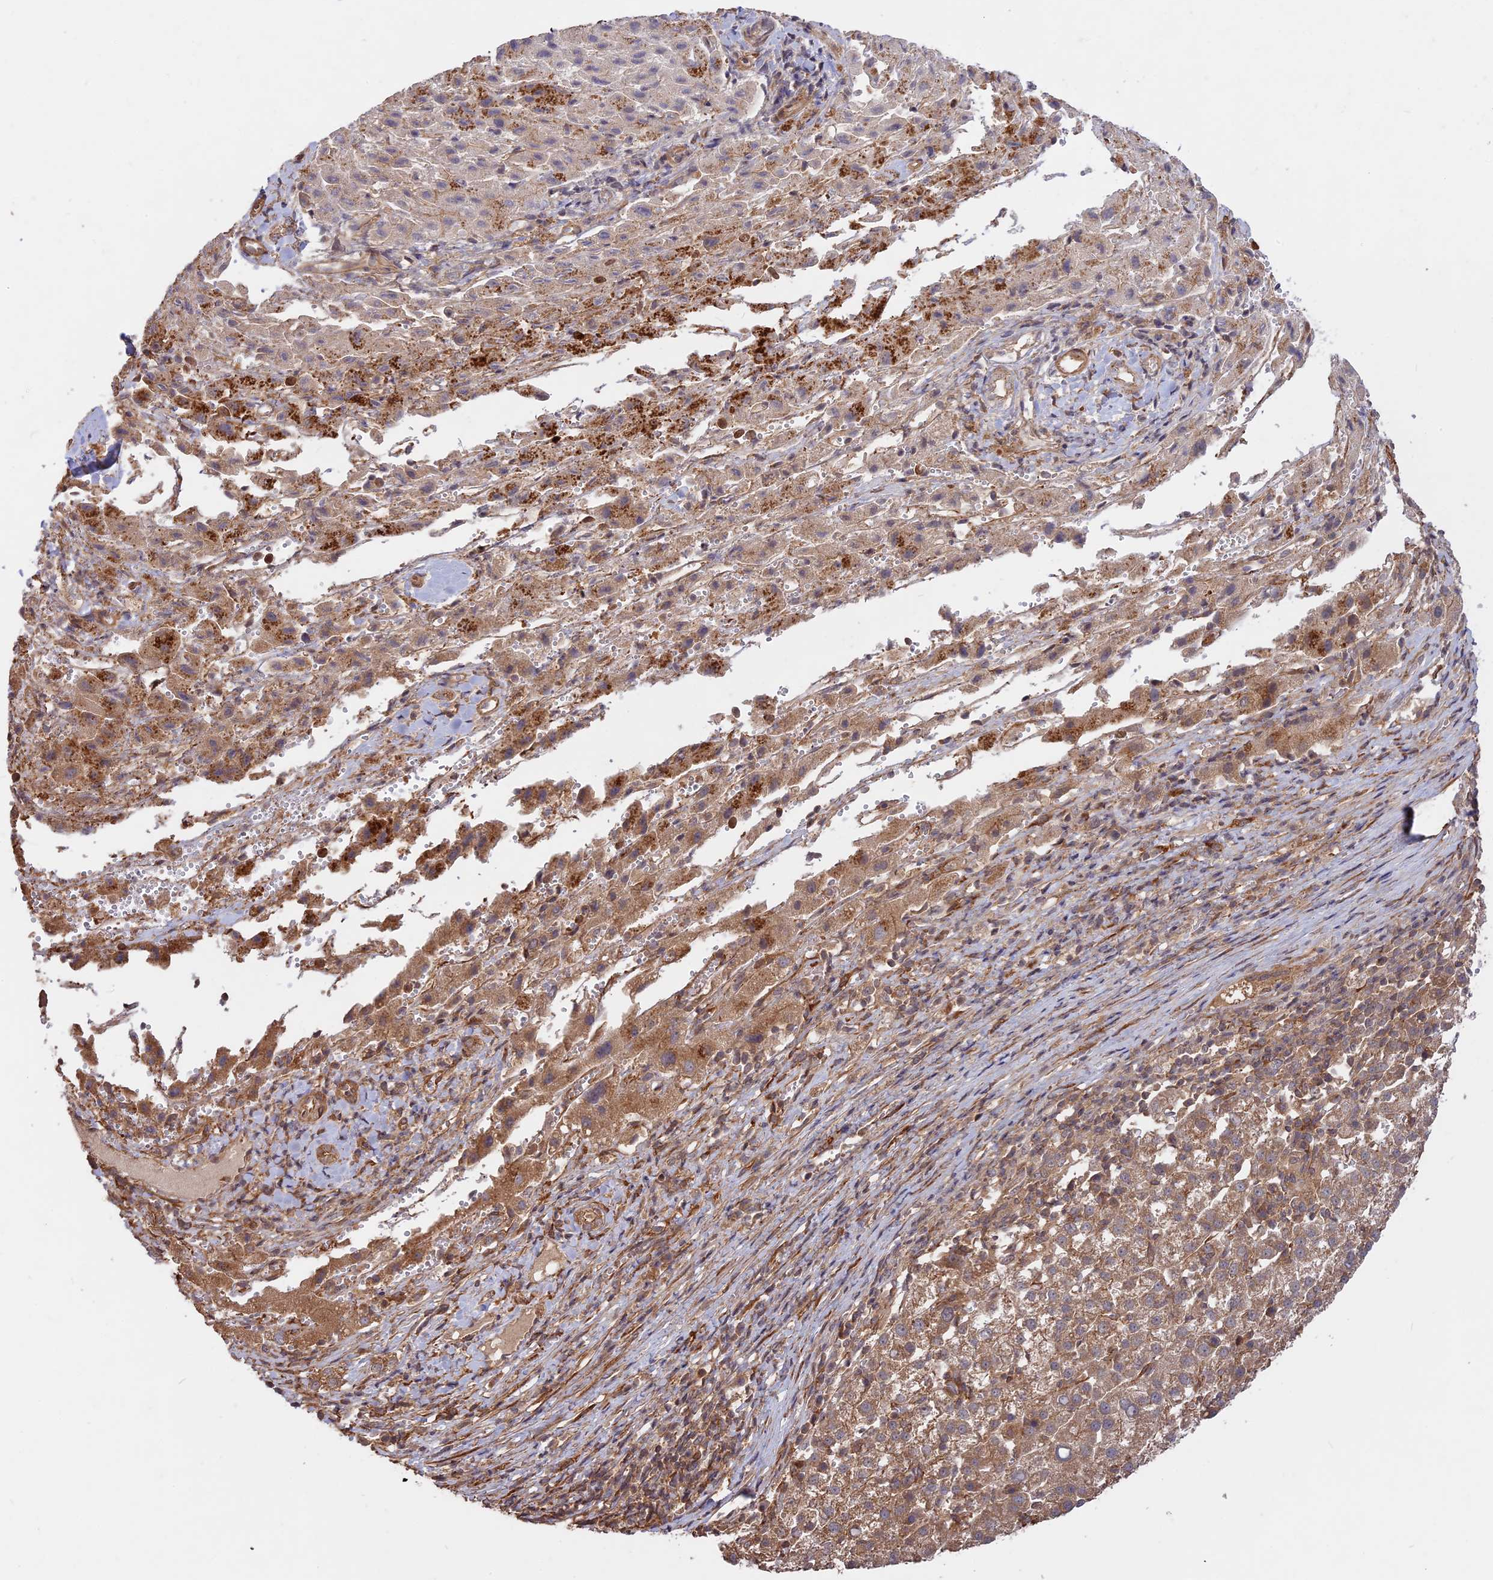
{"staining": {"intensity": "moderate", "quantity": "25%-75%", "location": "cytoplasmic/membranous"}, "tissue": "liver cancer", "cell_type": "Tumor cells", "image_type": "cancer", "snomed": [{"axis": "morphology", "description": "Carcinoma, Hepatocellular, NOS"}, {"axis": "topography", "description": "Liver"}], "caption": "Immunohistochemistry (IHC) photomicrograph of neoplastic tissue: human liver cancer (hepatocellular carcinoma) stained using immunohistochemistry exhibits medium levels of moderate protein expression localized specifically in the cytoplasmic/membranous of tumor cells, appearing as a cytoplasmic/membranous brown color.", "gene": "CCDC174", "patient": {"sex": "female", "age": 58}}